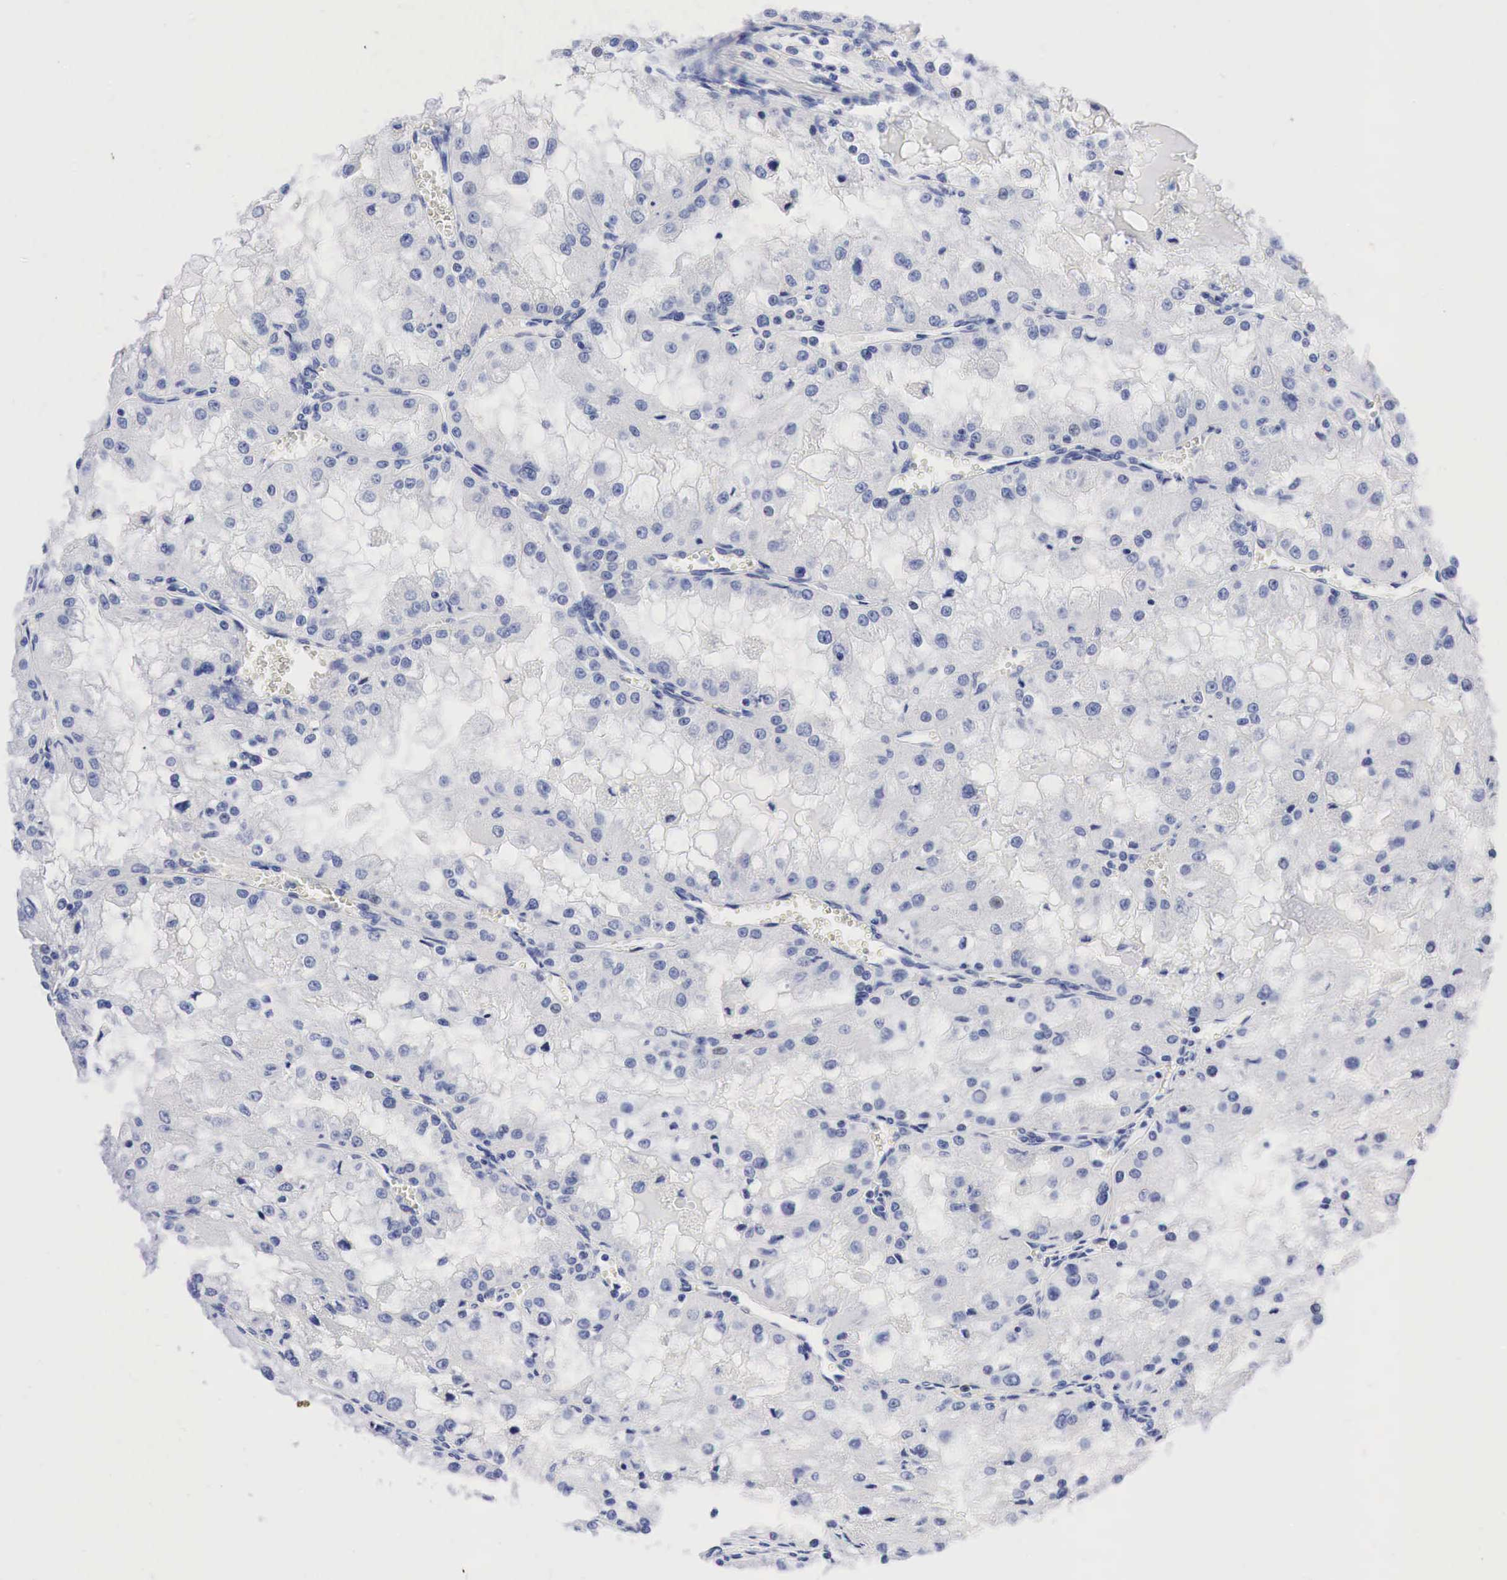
{"staining": {"intensity": "negative", "quantity": "none", "location": "none"}, "tissue": "renal cancer", "cell_type": "Tumor cells", "image_type": "cancer", "snomed": [{"axis": "morphology", "description": "Adenocarcinoma, NOS"}, {"axis": "topography", "description": "Kidney"}], "caption": "Immunohistochemical staining of renal adenocarcinoma reveals no significant staining in tumor cells.", "gene": "NKX2-1", "patient": {"sex": "female", "age": 74}}